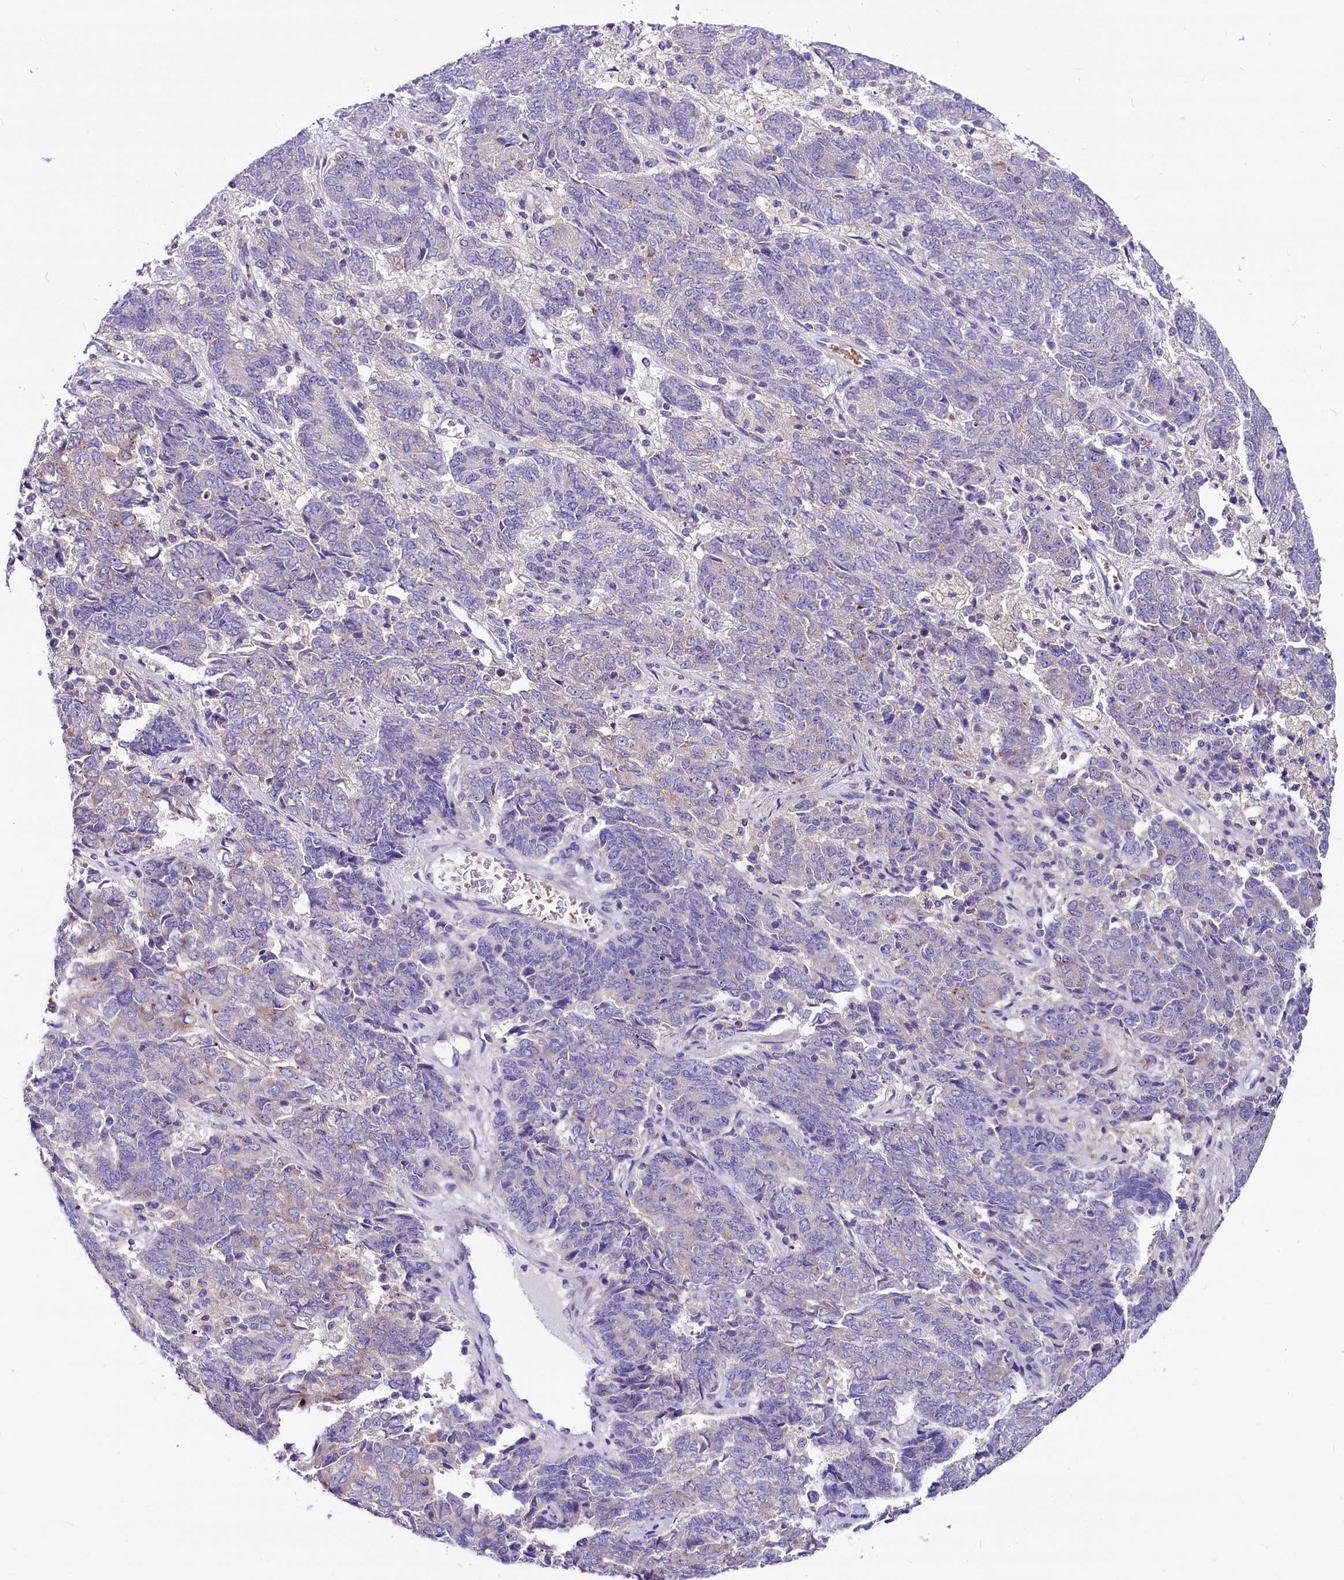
{"staining": {"intensity": "negative", "quantity": "none", "location": "none"}, "tissue": "endometrial cancer", "cell_type": "Tumor cells", "image_type": "cancer", "snomed": [{"axis": "morphology", "description": "Adenocarcinoma, NOS"}, {"axis": "topography", "description": "Endometrium"}], "caption": "This is an immunohistochemistry (IHC) photomicrograph of endometrial adenocarcinoma. There is no expression in tumor cells.", "gene": "ABHD5", "patient": {"sex": "female", "age": 80}}